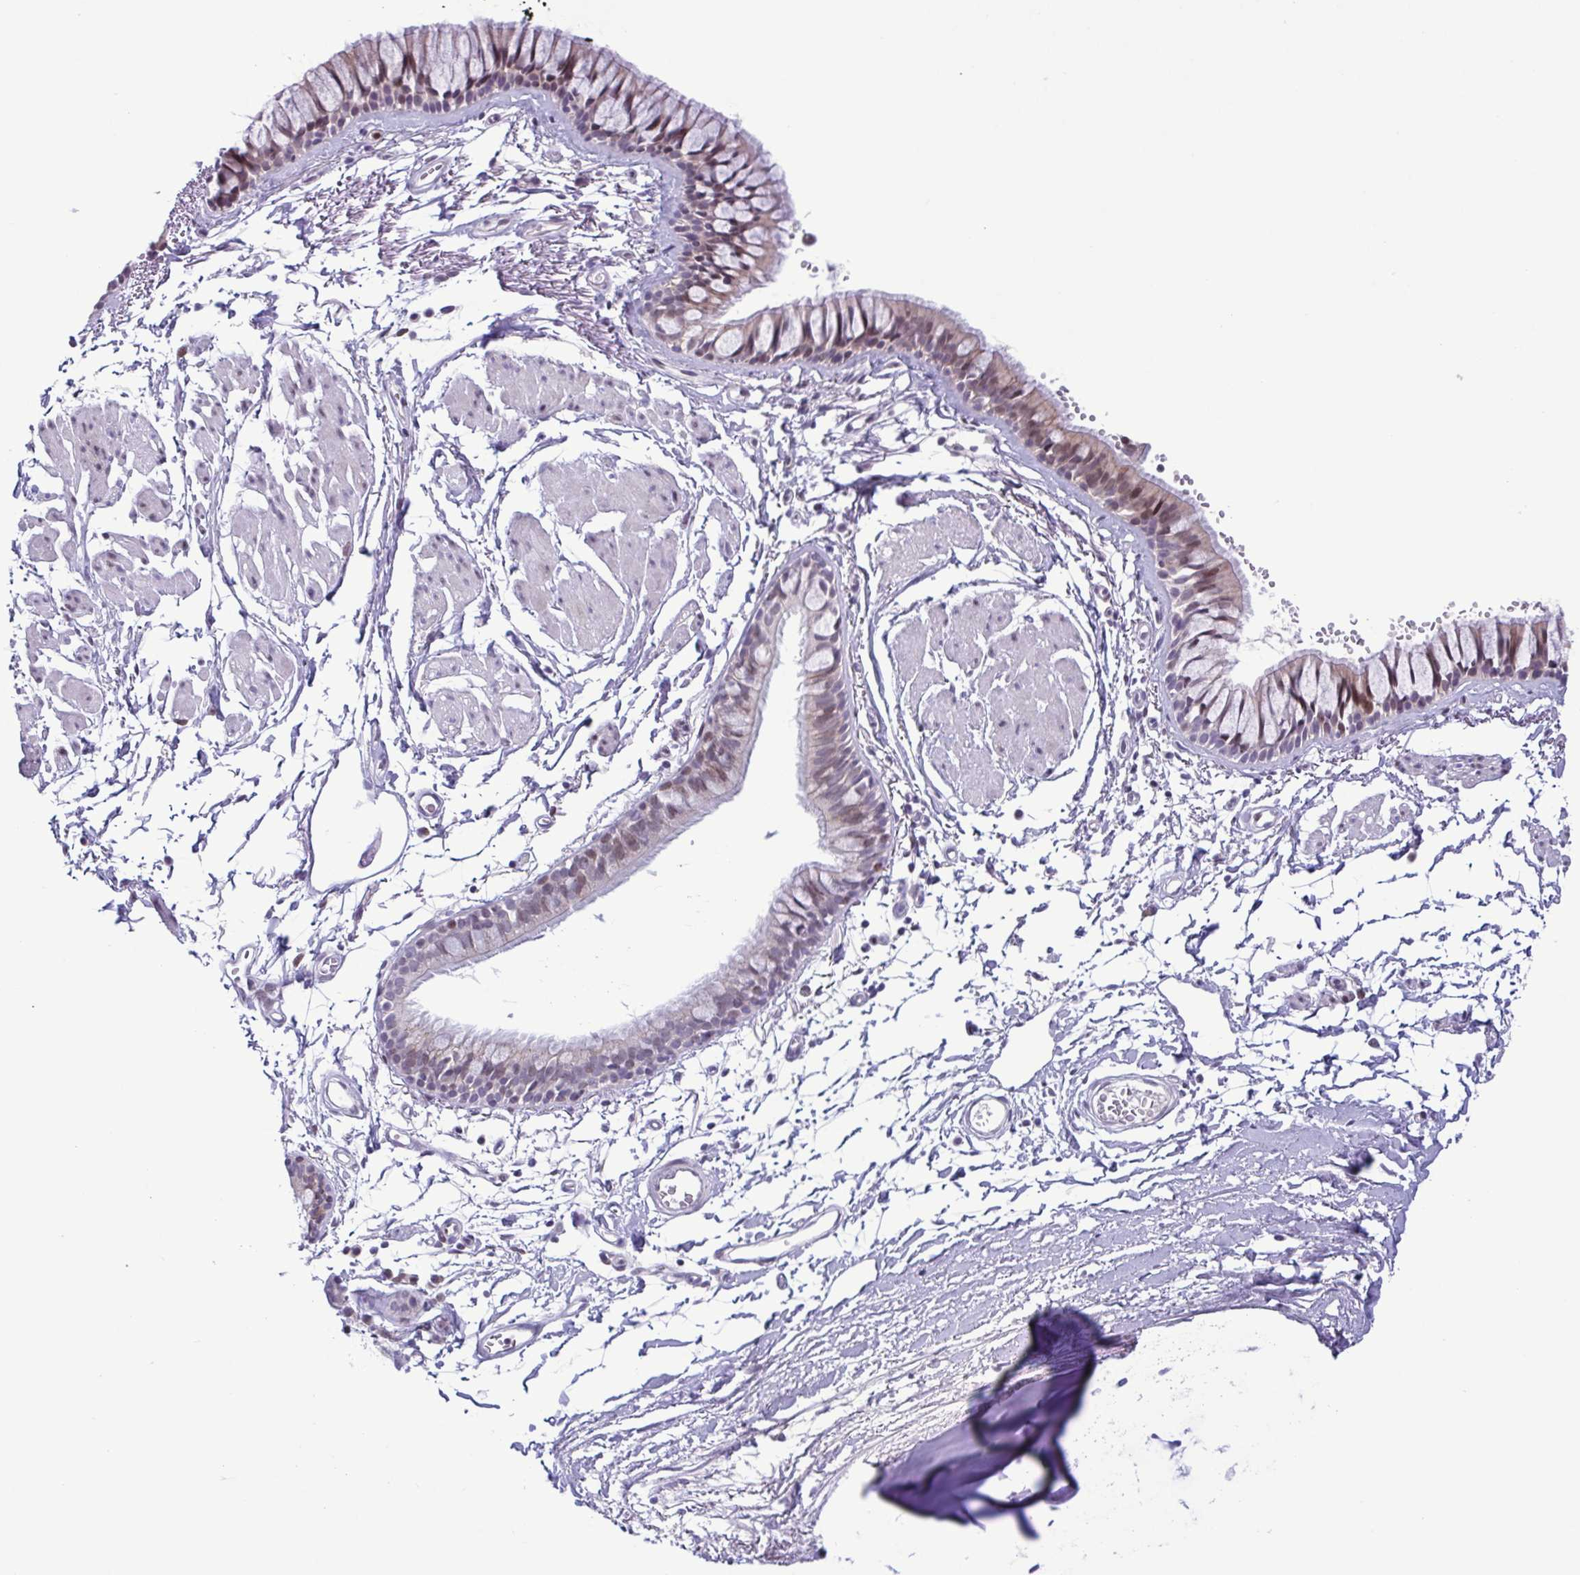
{"staining": {"intensity": "moderate", "quantity": "25%-75%", "location": "cytoplasmic/membranous,nuclear"}, "tissue": "bronchus", "cell_type": "Respiratory epithelial cells", "image_type": "normal", "snomed": [{"axis": "morphology", "description": "Normal tissue, NOS"}, {"axis": "topography", "description": "Cartilage tissue"}, {"axis": "topography", "description": "Bronchus"}, {"axis": "topography", "description": "Peripheral nerve tissue"}], "caption": "This histopathology image exhibits immunohistochemistry (IHC) staining of benign human bronchus, with medium moderate cytoplasmic/membranous,nuclear staining in approximately 25%-75% of respiratory epithelial cells.", "gene": "IRF1", "patient": {"sex": "female", "age": 59}}